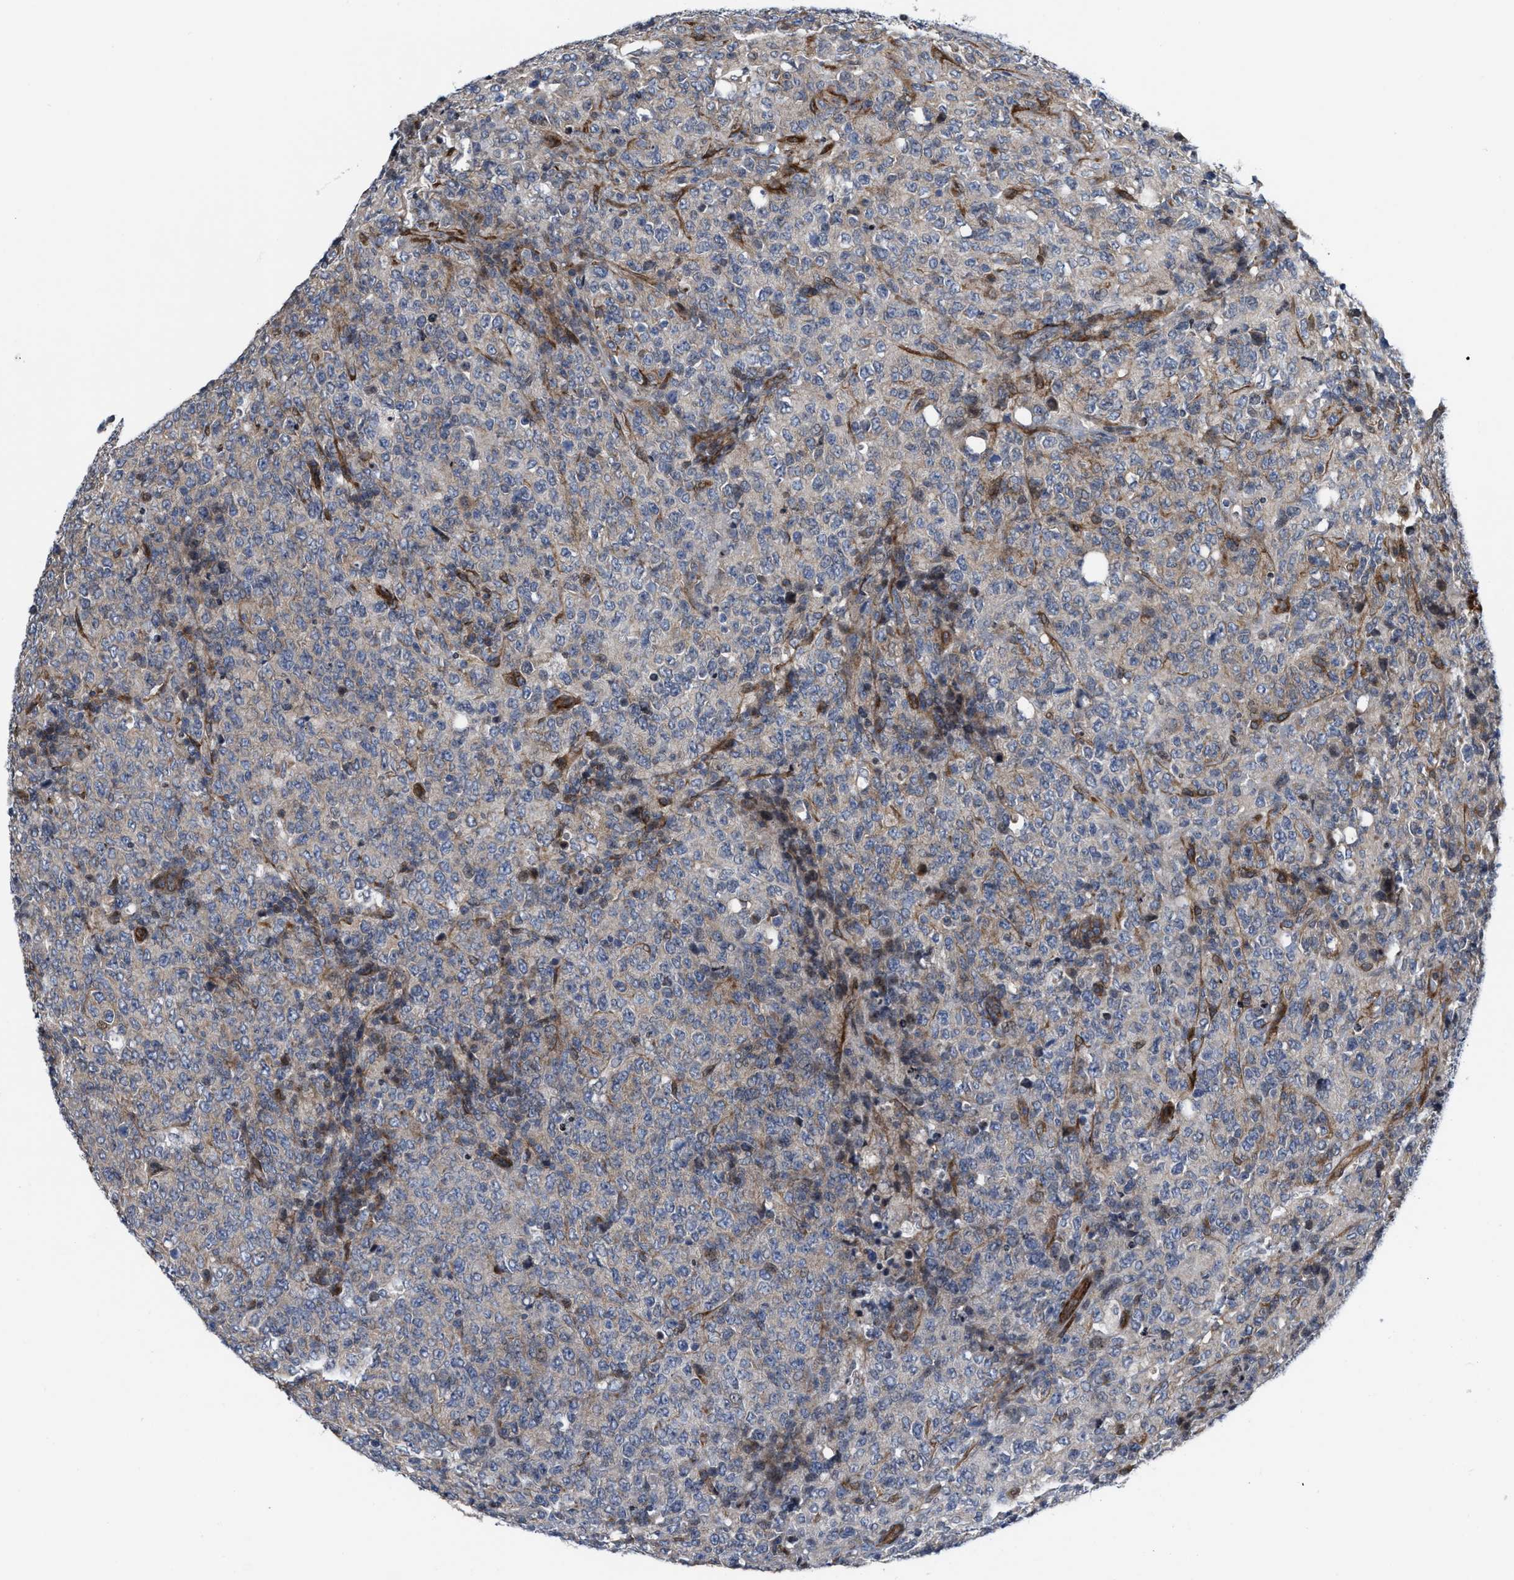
{"staining": {"intensity": "negative", "quantity": "none", "location": "none"}, "tissue": "lymphoma", "cell_type": "Tumor cells", "image_type": "cancer", "snomed": [{"axis": "morphology", "description": "Malignant lymphoma, non-Hodgkin's type, High grade"}, {"axis": "topography", "description": "Tonsil"}], "caption": "This is an immunohistochemistry (IHC) micrograph of malignant lymphoma, non-Hodgkin's type (high-grade). There is no expression in tumor cells.", "gene": "TGFB1I1", "patient": {"sex": "female", "age": 36}}